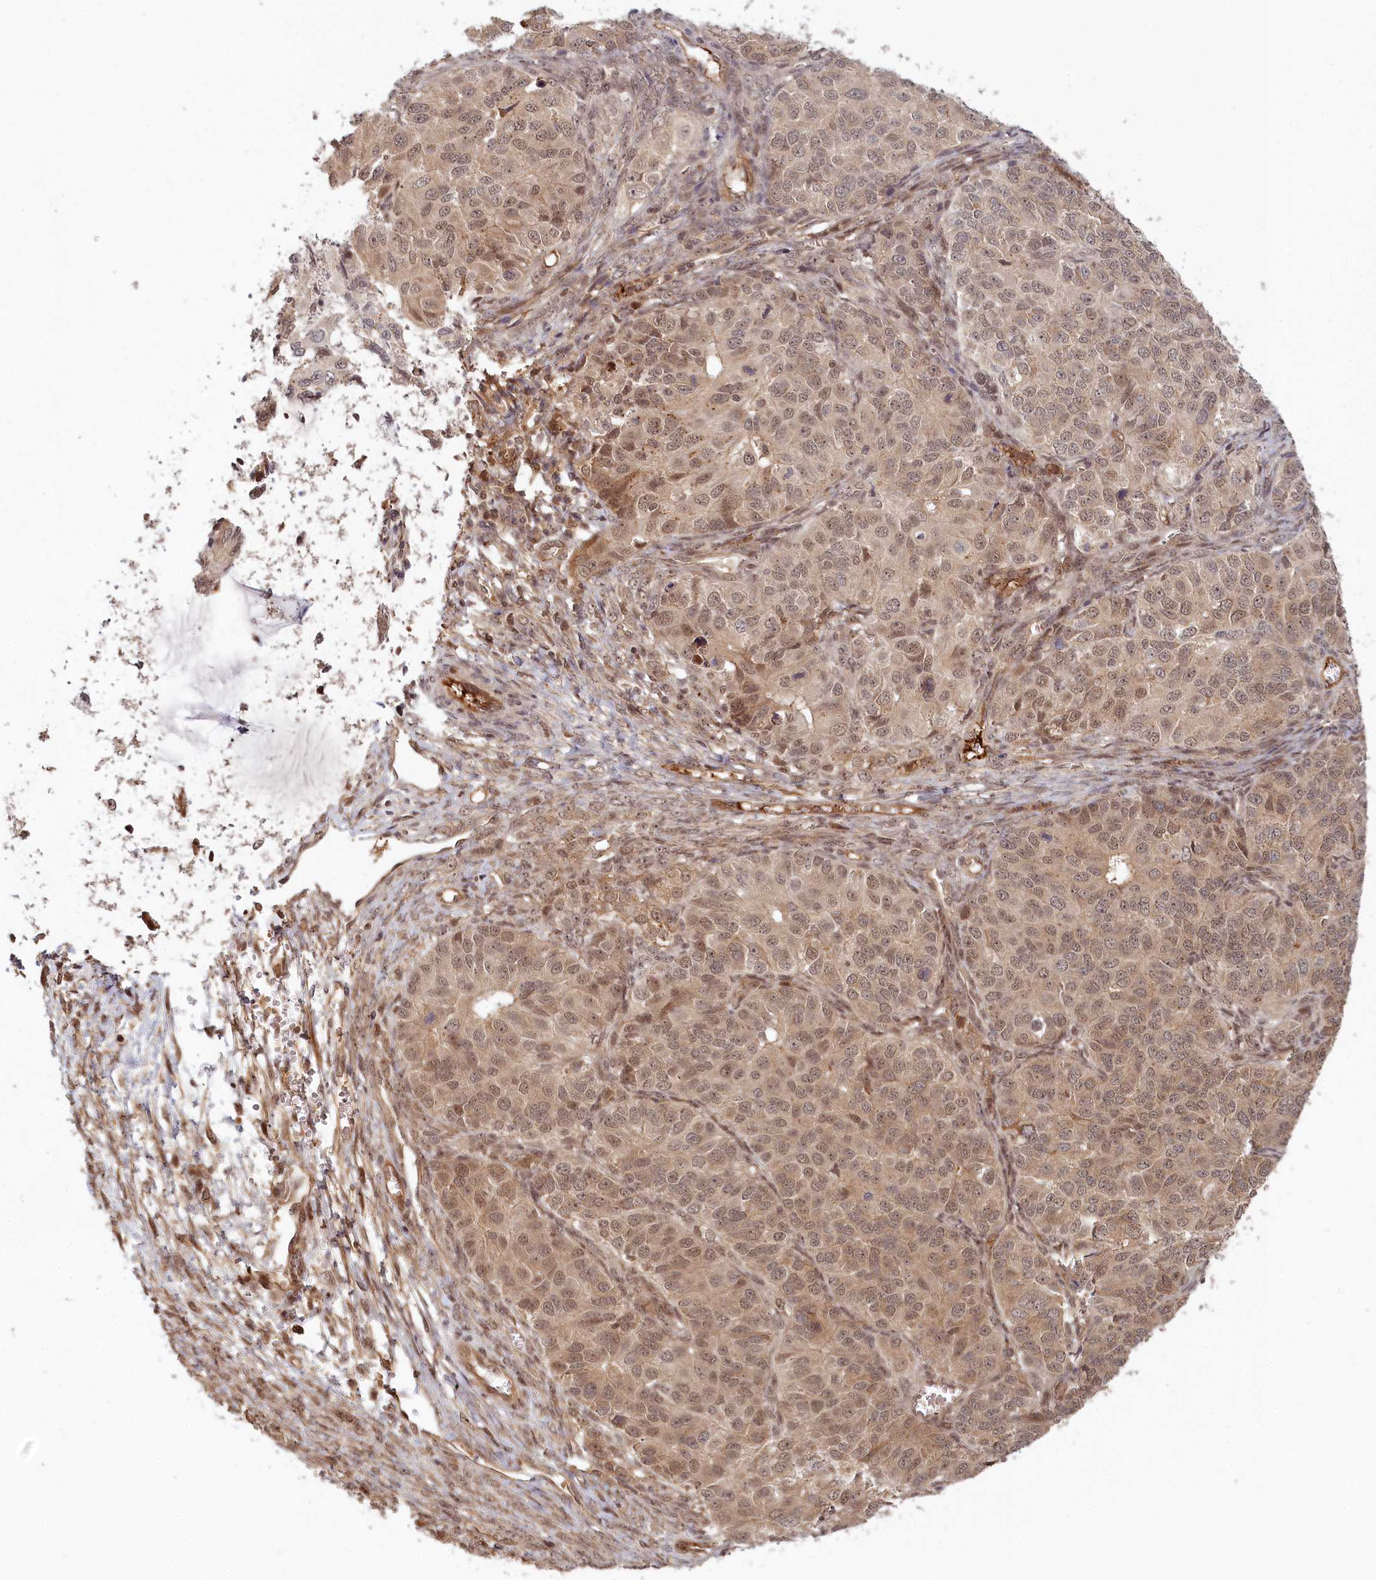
{"staining": {"intensity": "moderate", "quantity": ">75%", "location": "cytoplasmic/membranous,nuclear"}, "tissue": "ovarian cancer", "cell_type": "Tumor cells", "image_type": "cancer", "snomed": [{"axis": "morphology", "description": "Carcinoma, endometroid"}, {"axis": "topography", "description": "Ovary"}], "caption": "Immunohistochemistry of human ovarian cancer reveals medium levels of moderate cytoplasmic/membranous and nuclear staining in about >75% of tumor cells. Ihc stains the protein of interest in brown and the nuclei are stained blue.", "gene": "WAPL", "patient": {"sex": "female", "age": 51}}